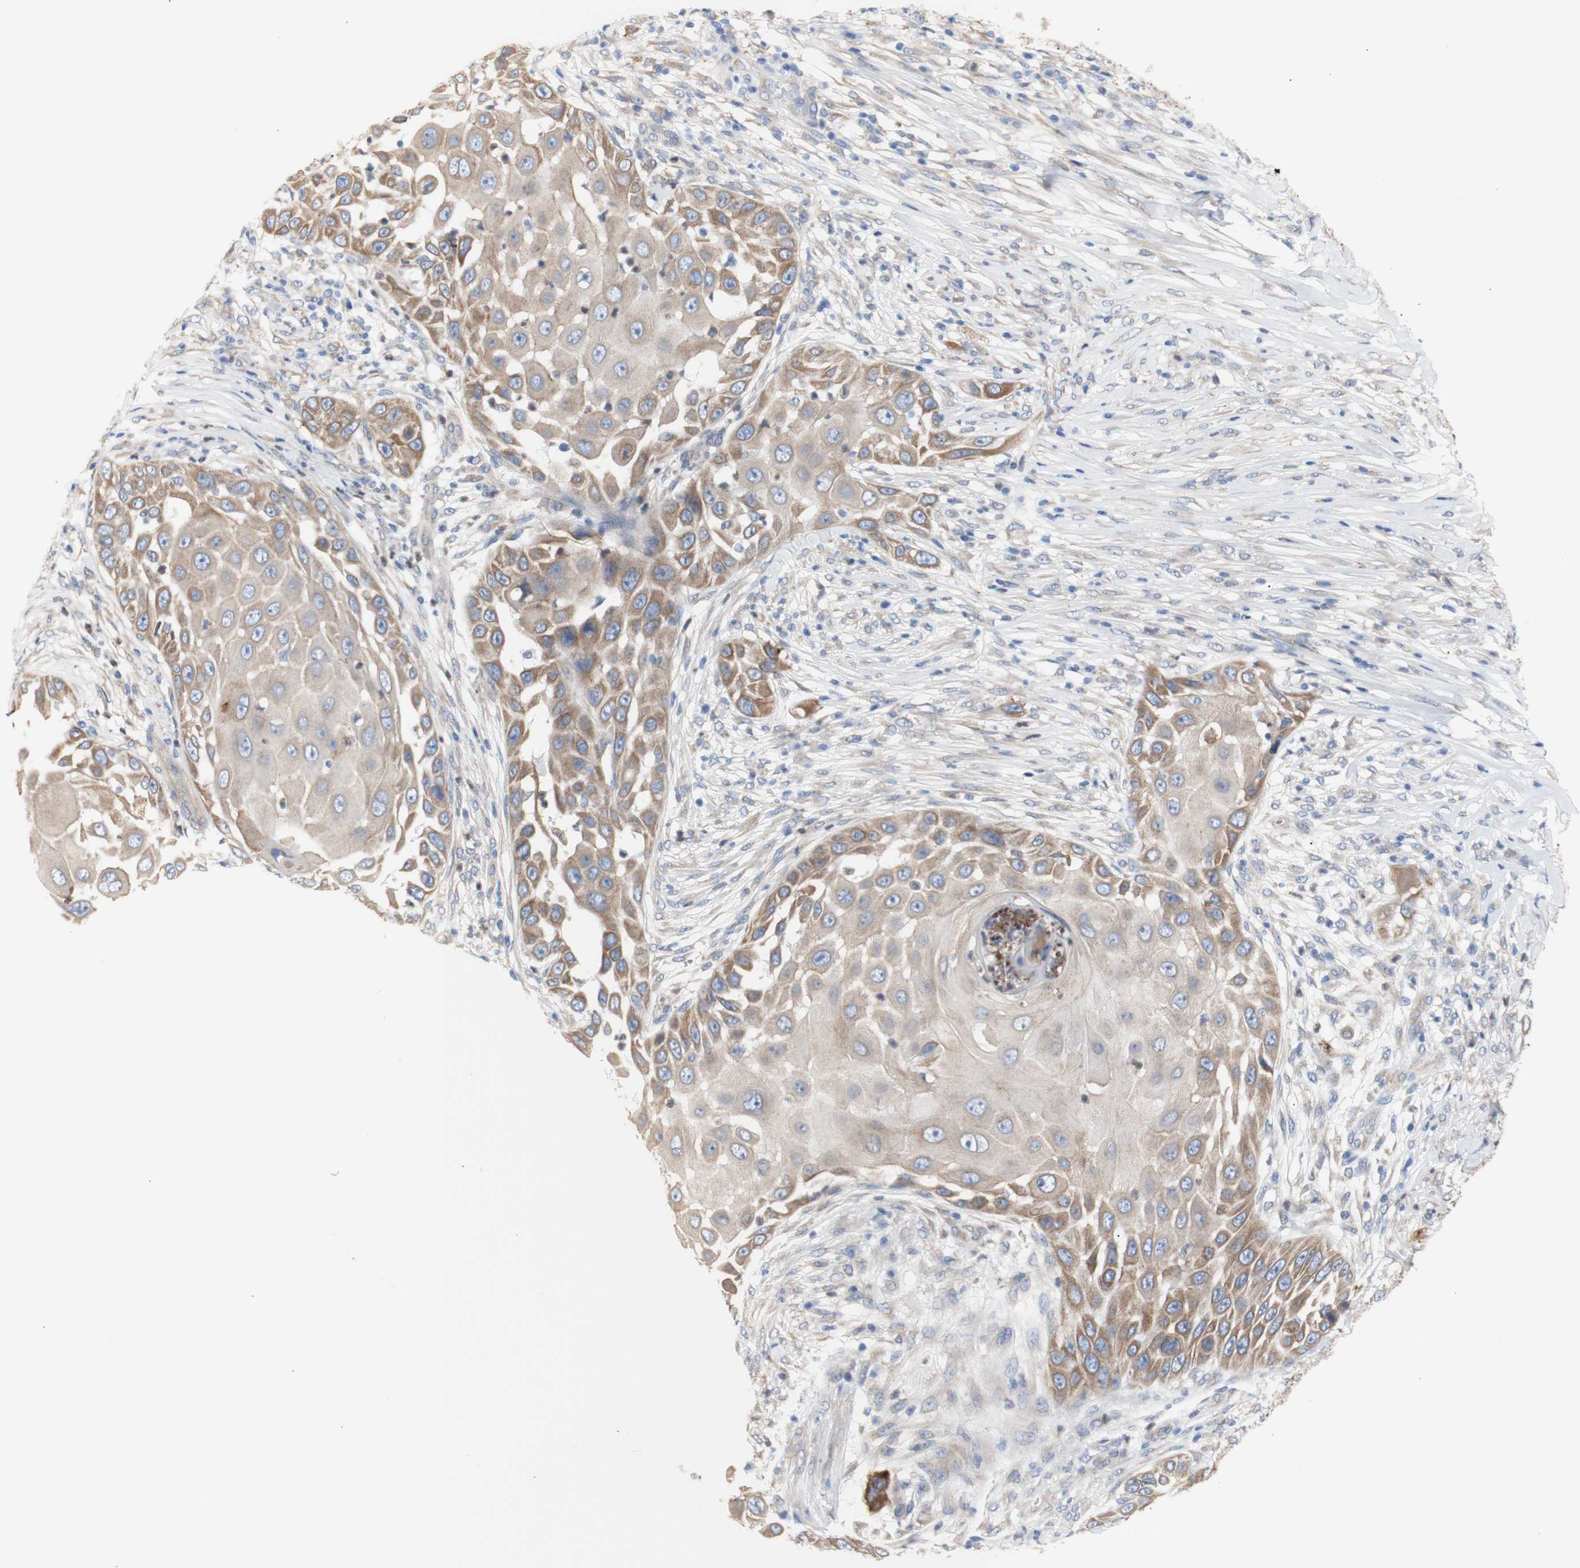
{"staining": {"intensity": "moderate", "quantity": ">75%", "location": "cytoplasmic/membranous"}, "tissue": "skin cancer", "cell_type": "Tumor cells", "image_type": "cancer", "snomed": [{"axis": "morphology", "description": "Squamous cell carcinoma, NOS"}, {"axis": "topography", "description": "Skin"}], "caption": "A photomicrograph of skin cancer (squamous cell carcinoma) stained for a protein exhibits moderate cytoplasmic/membranous brown staining in tumor cells.", "gene": "ERLIN1", "patient": {"sex": "female", "age": 44}}